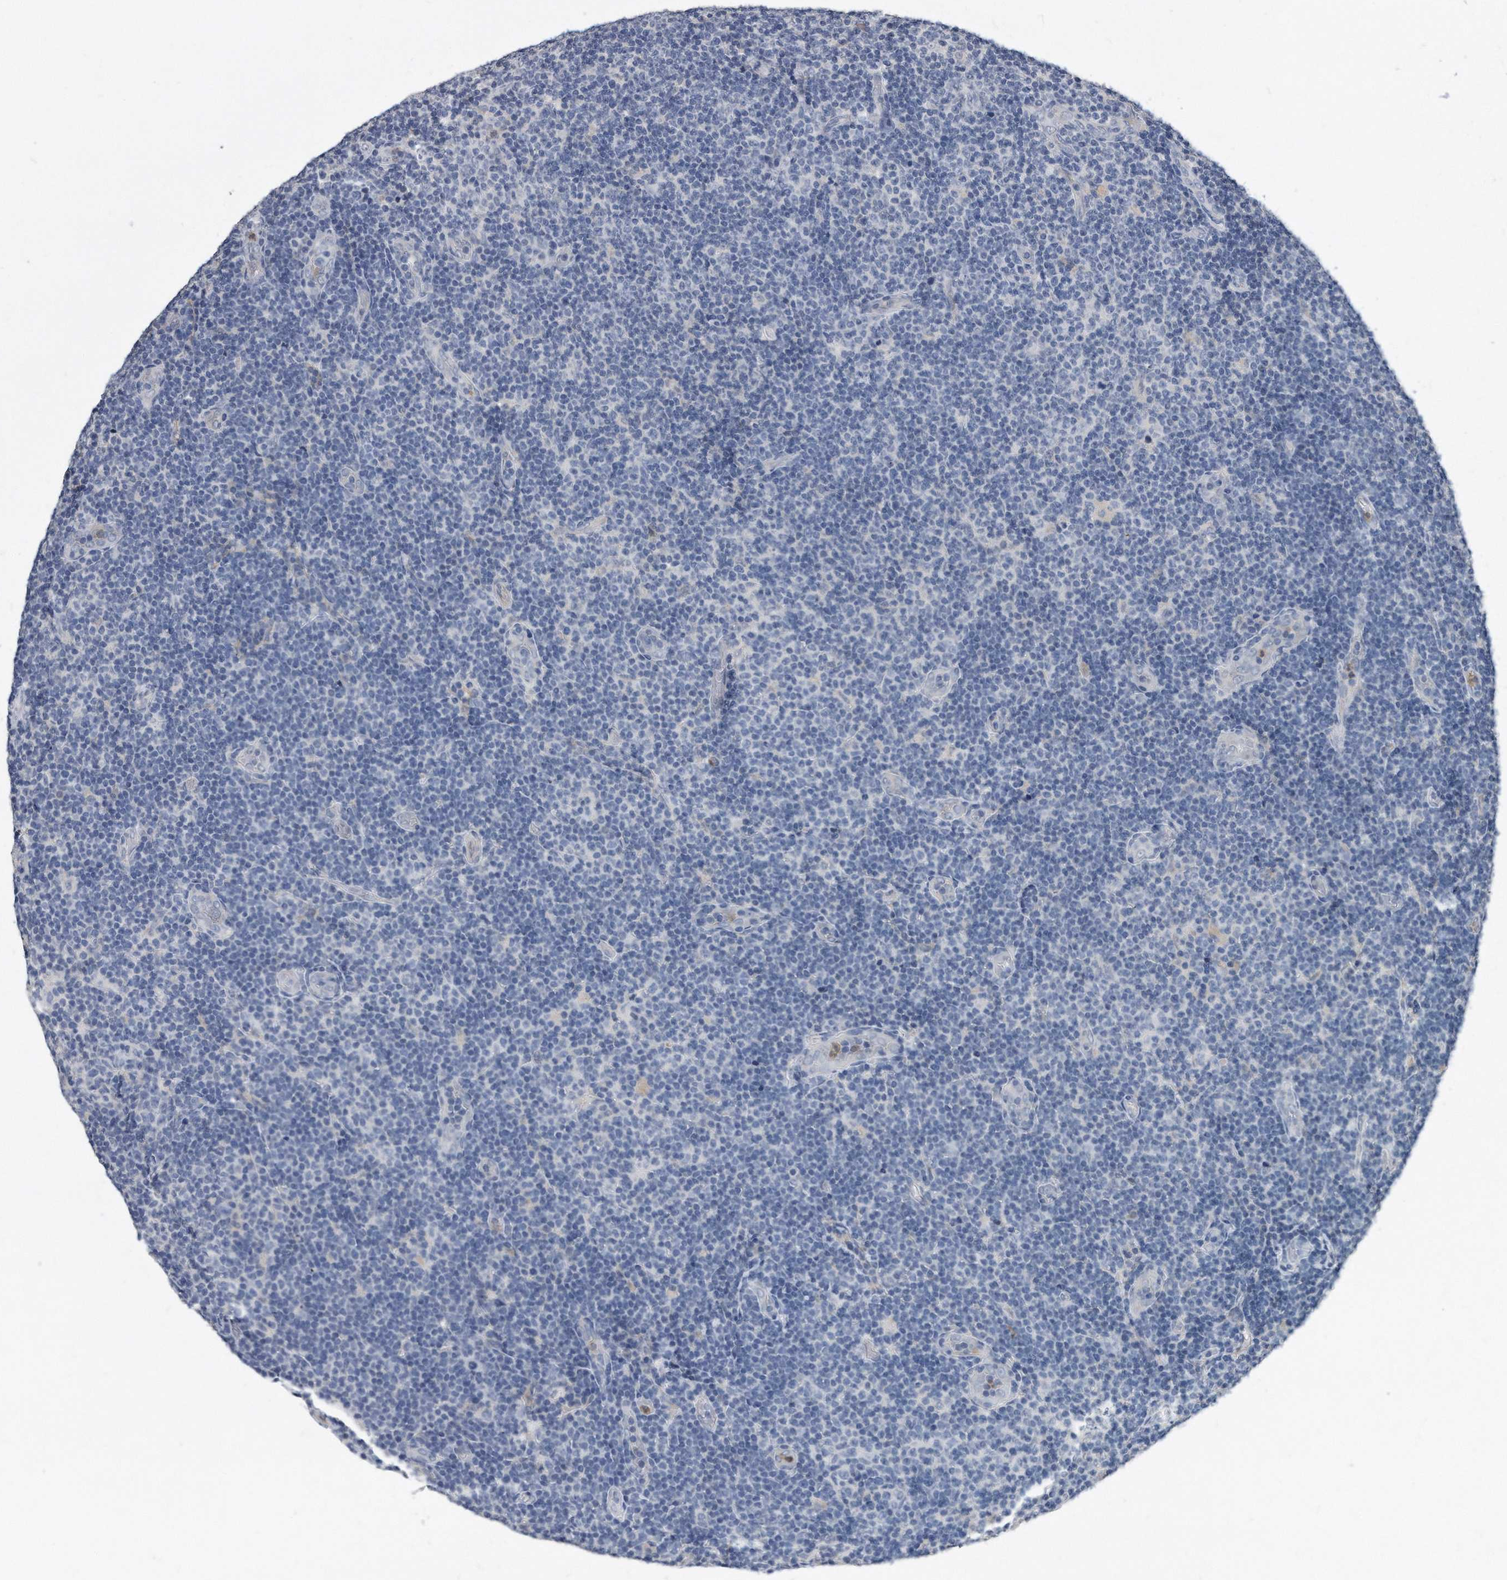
{"staining": {"intensity": "negative", "quantity": "none", "location": "none"}, "tissue": "lymphoma", "cell_type": "Tumor cells", "image_type": "cancer", "snomed": [{"axis": "morphology", "description": "Malignant lymphoma, non-Hodgkin's type, Low grade"}, {"axis": "topography", "description": "Lymph node"}], "caption": "DAB (3,3'-diaminobenzidine) immunohistochemical staining of human malignant lymphoma, non-Hodgkin's type (low-grade) reveals no significant positivity in tumor cells.", "gene": "HOMER3", "patient": {"sex": "male", "age": 83}}